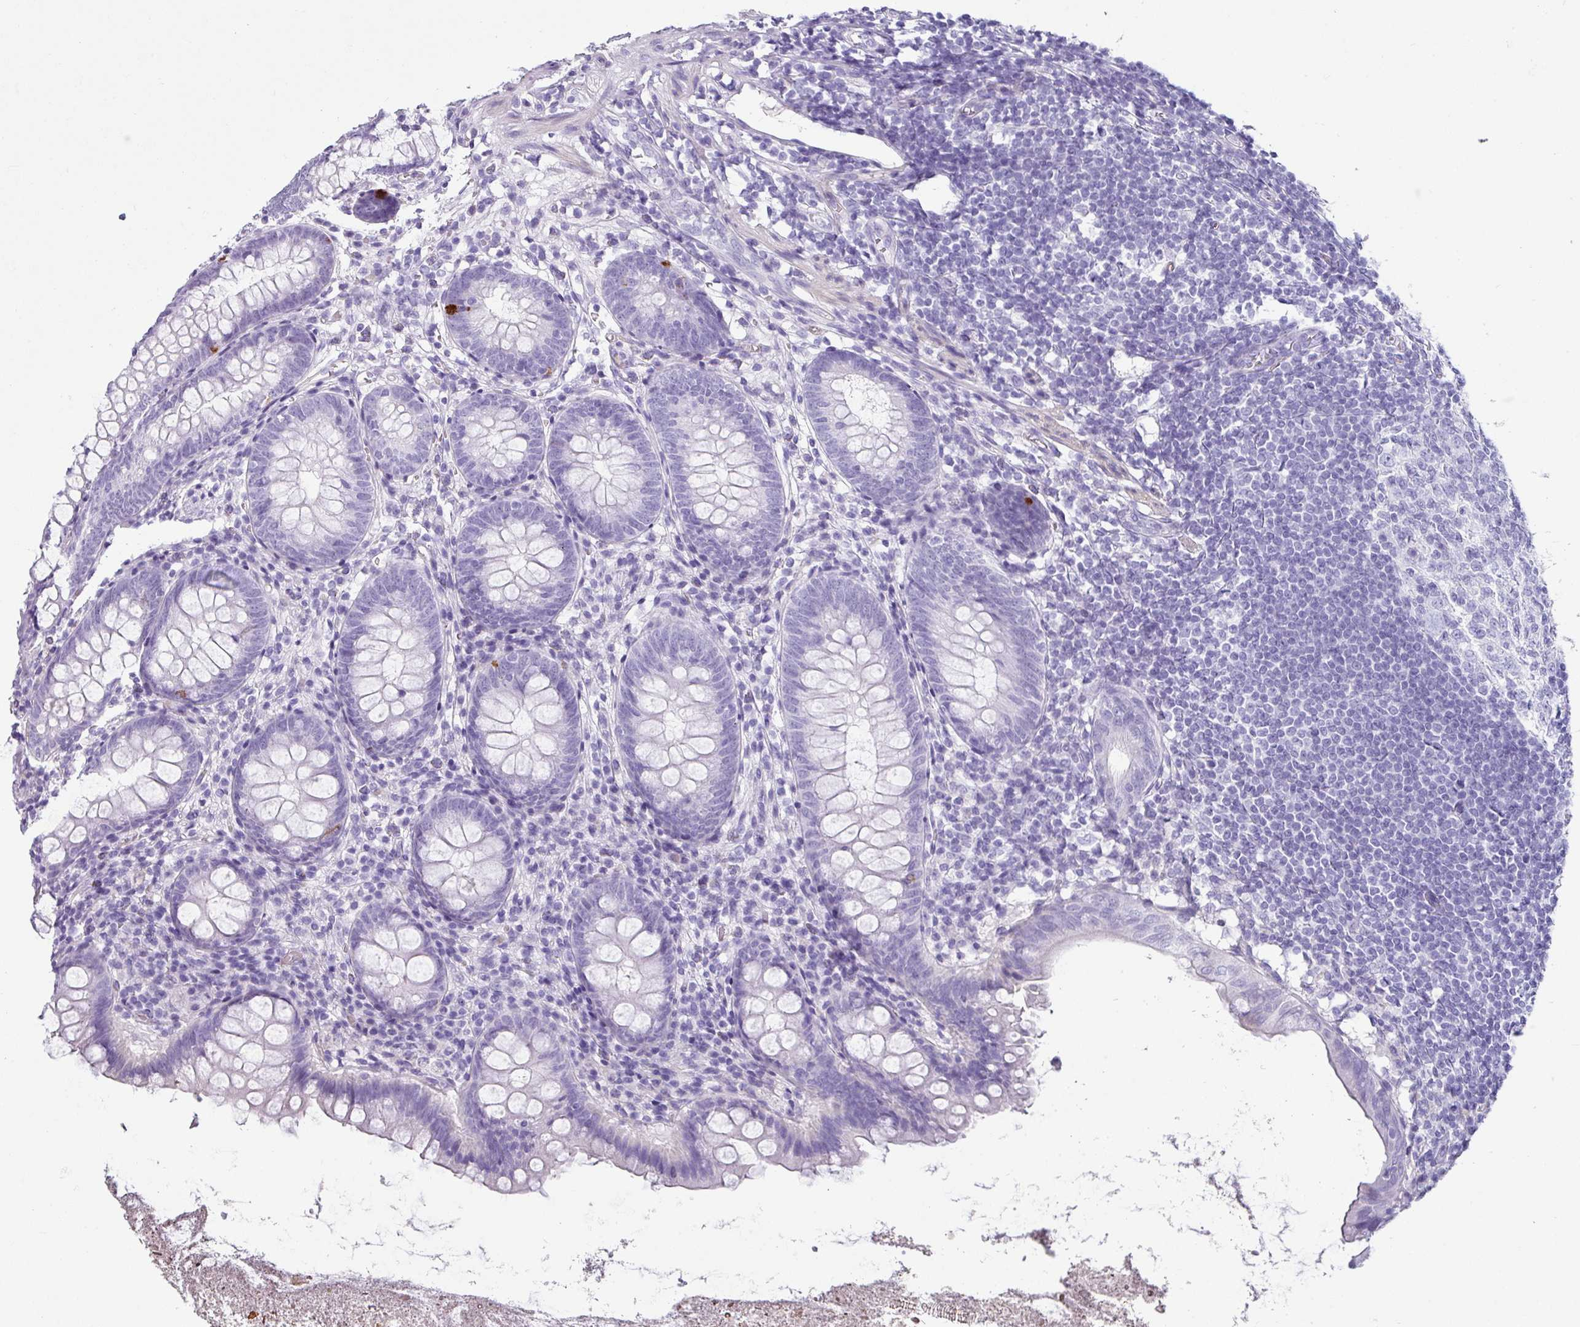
{"staining": {"intensity": "strong", "quantity": "<25%", "location": "cytoplasmic/membranous"}, "tissue": "appendix", "cell_type": "Glandular cells", "image_type": "normal", "snomed": [{"axis": "morphology", "description": "Normal tissue, NOS"}, {"axis": "topography", "description": "Appendix"}], "caption": "Immunohistochemistry photomicrograph of normal human appendix stained for a protein (brown), which exhibits medium levels of strong cytoplasmic/membranous expression in about <25% of glandular cells.", "gene": "VCX2", "patient": {"sex": "female", "age": 51}}